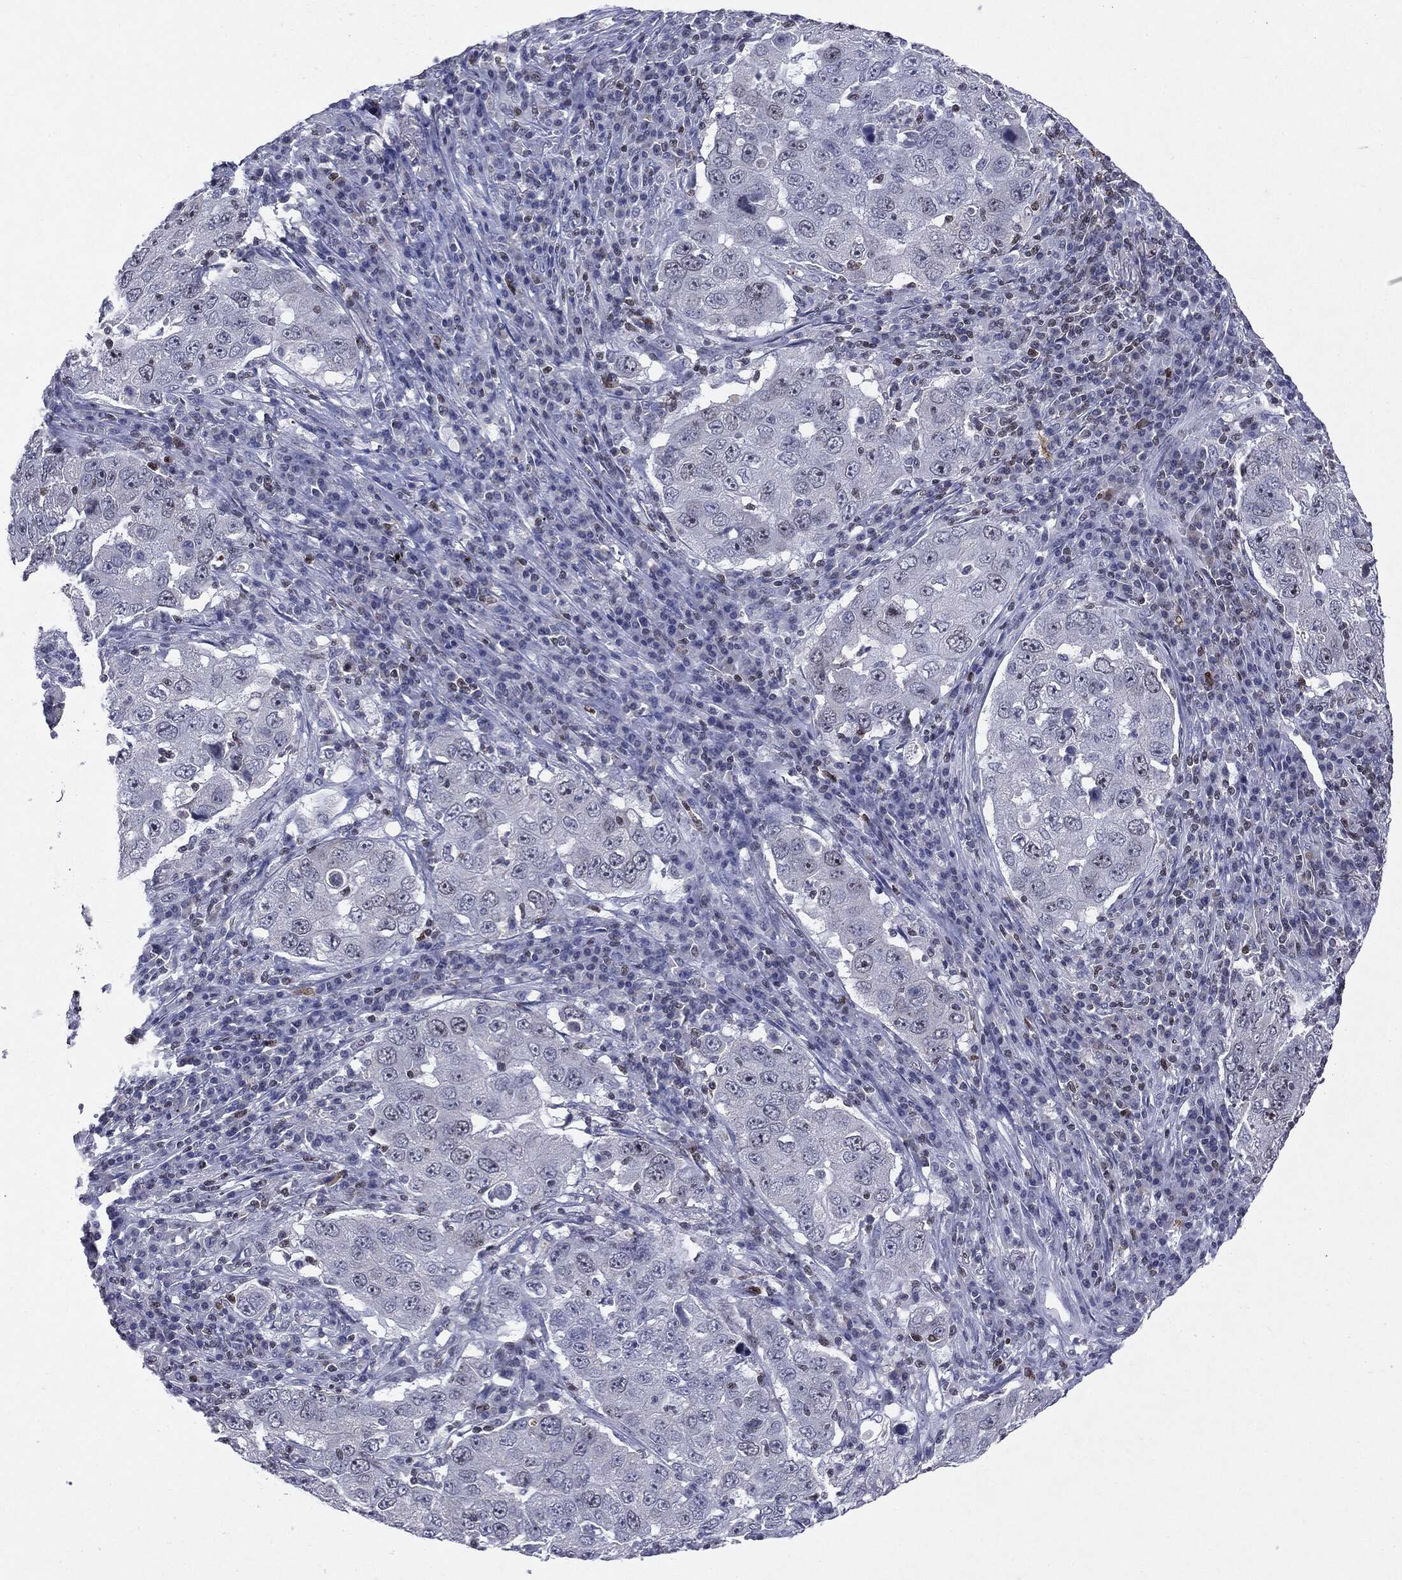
{"staining": {"intensity": "negative", "quantity": "none", "location": "none"}, "tissue": "lung cancer", "cell_type": "Tumor cells", "image_type": "cancer", "snomed": [{"axis": "morphology", "description": "Adenocarcinoma, NOS"}, {"axis": "topography", "description": "Lung"}], "caption": "Lung cancer was stained to show a protein in brown. There is no significant positivity in tumor cells.", "gene": "KIF2C", "patient": {"sex": "male", "age": 73}}